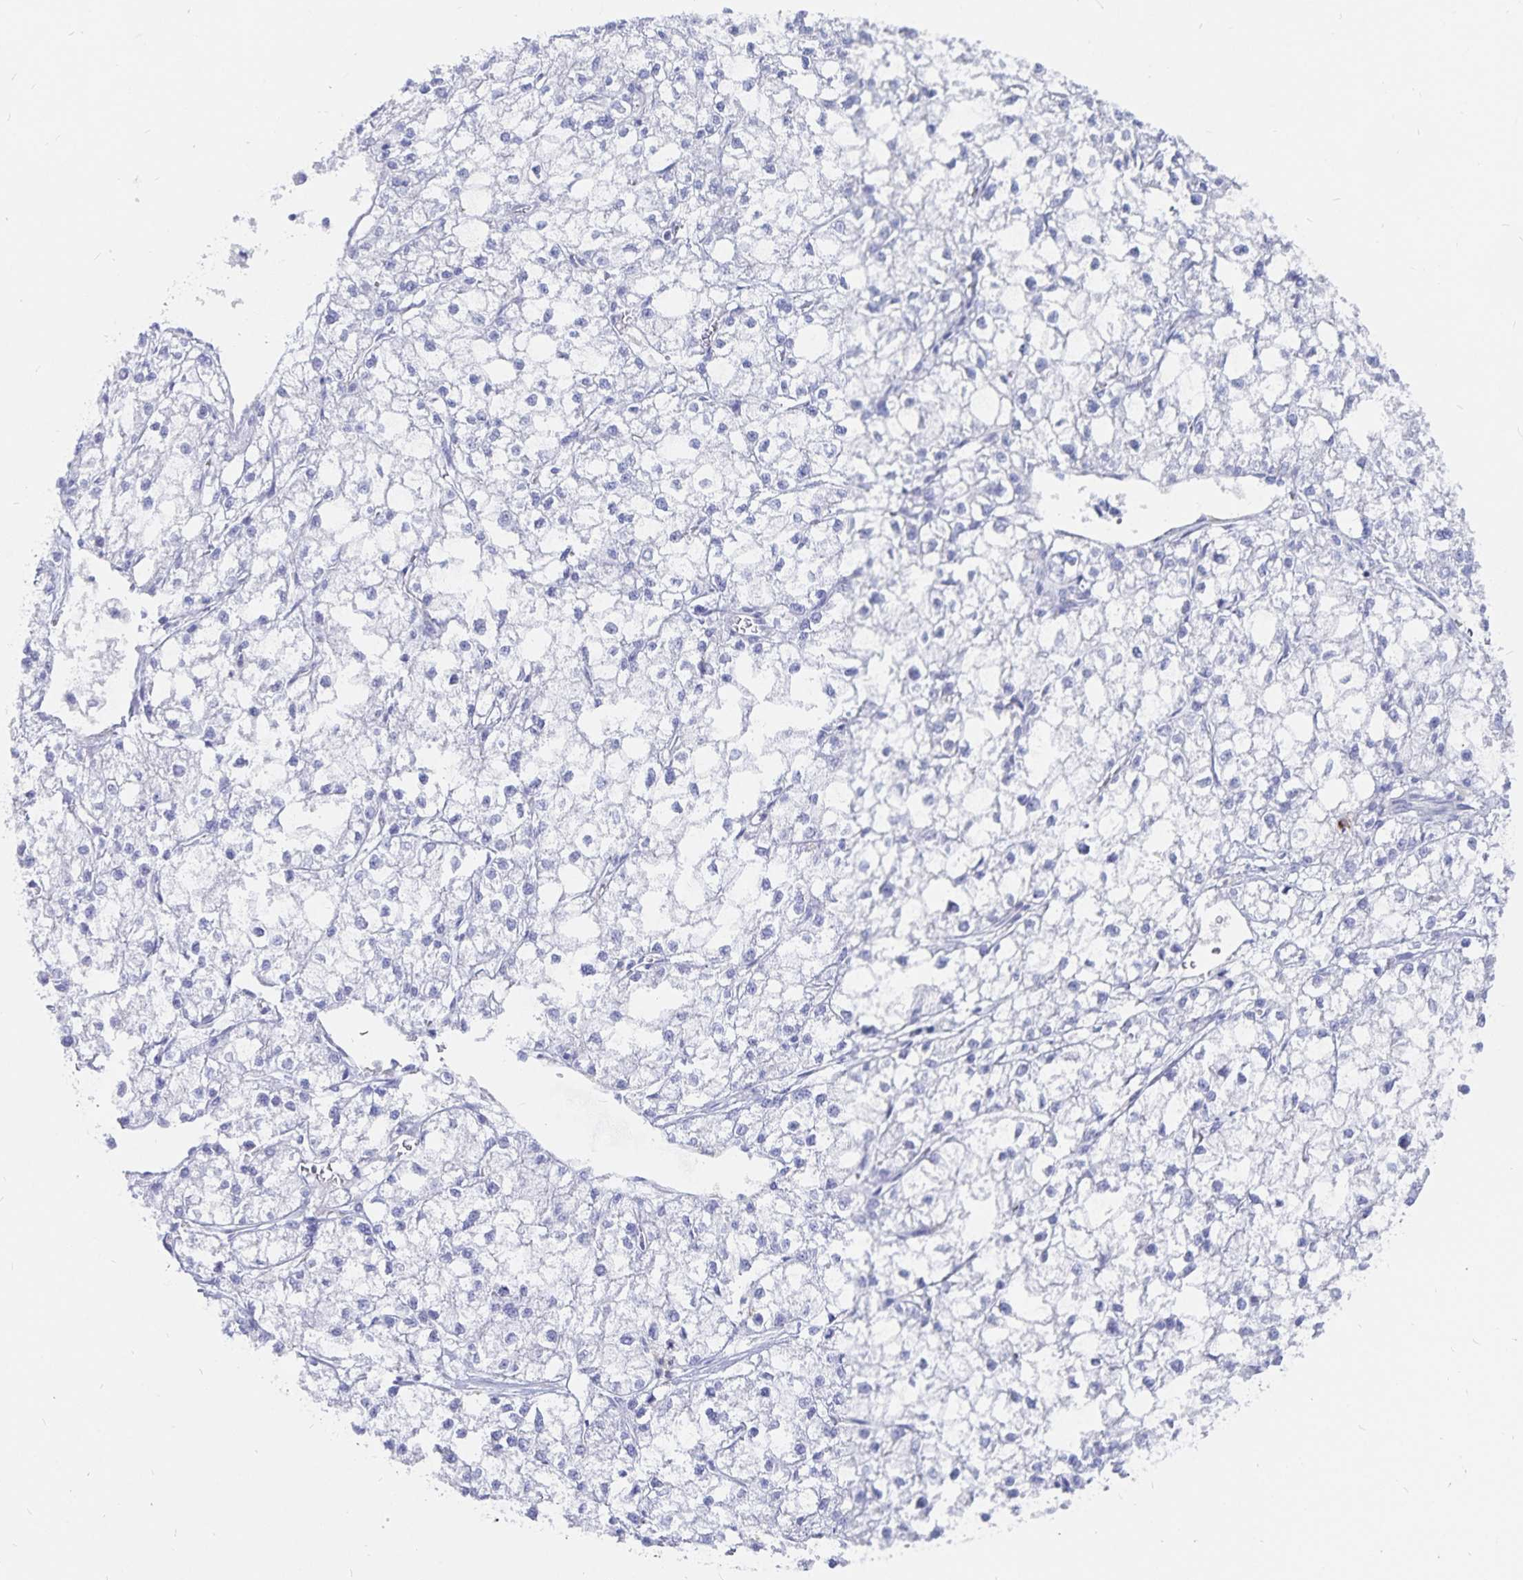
{"staining": {"intensity": "negative", "quantity": "none", "location": "none"}, "tissue": "liver cancer", "cell_type": "Tumor cells", "image_type": "cancer", "snomed": [{"axis": "morphology", "description": "Carcinoma, Hepatocellular, NOS"}, {"axis": "topography", "description": "Liver"}], "caption": "Protein analysis of liver hepatocellular carcinoma shows no significant staining in tumor cells.", "gene": "INSL5", "patient": {"sex": "female", "age": 43}}